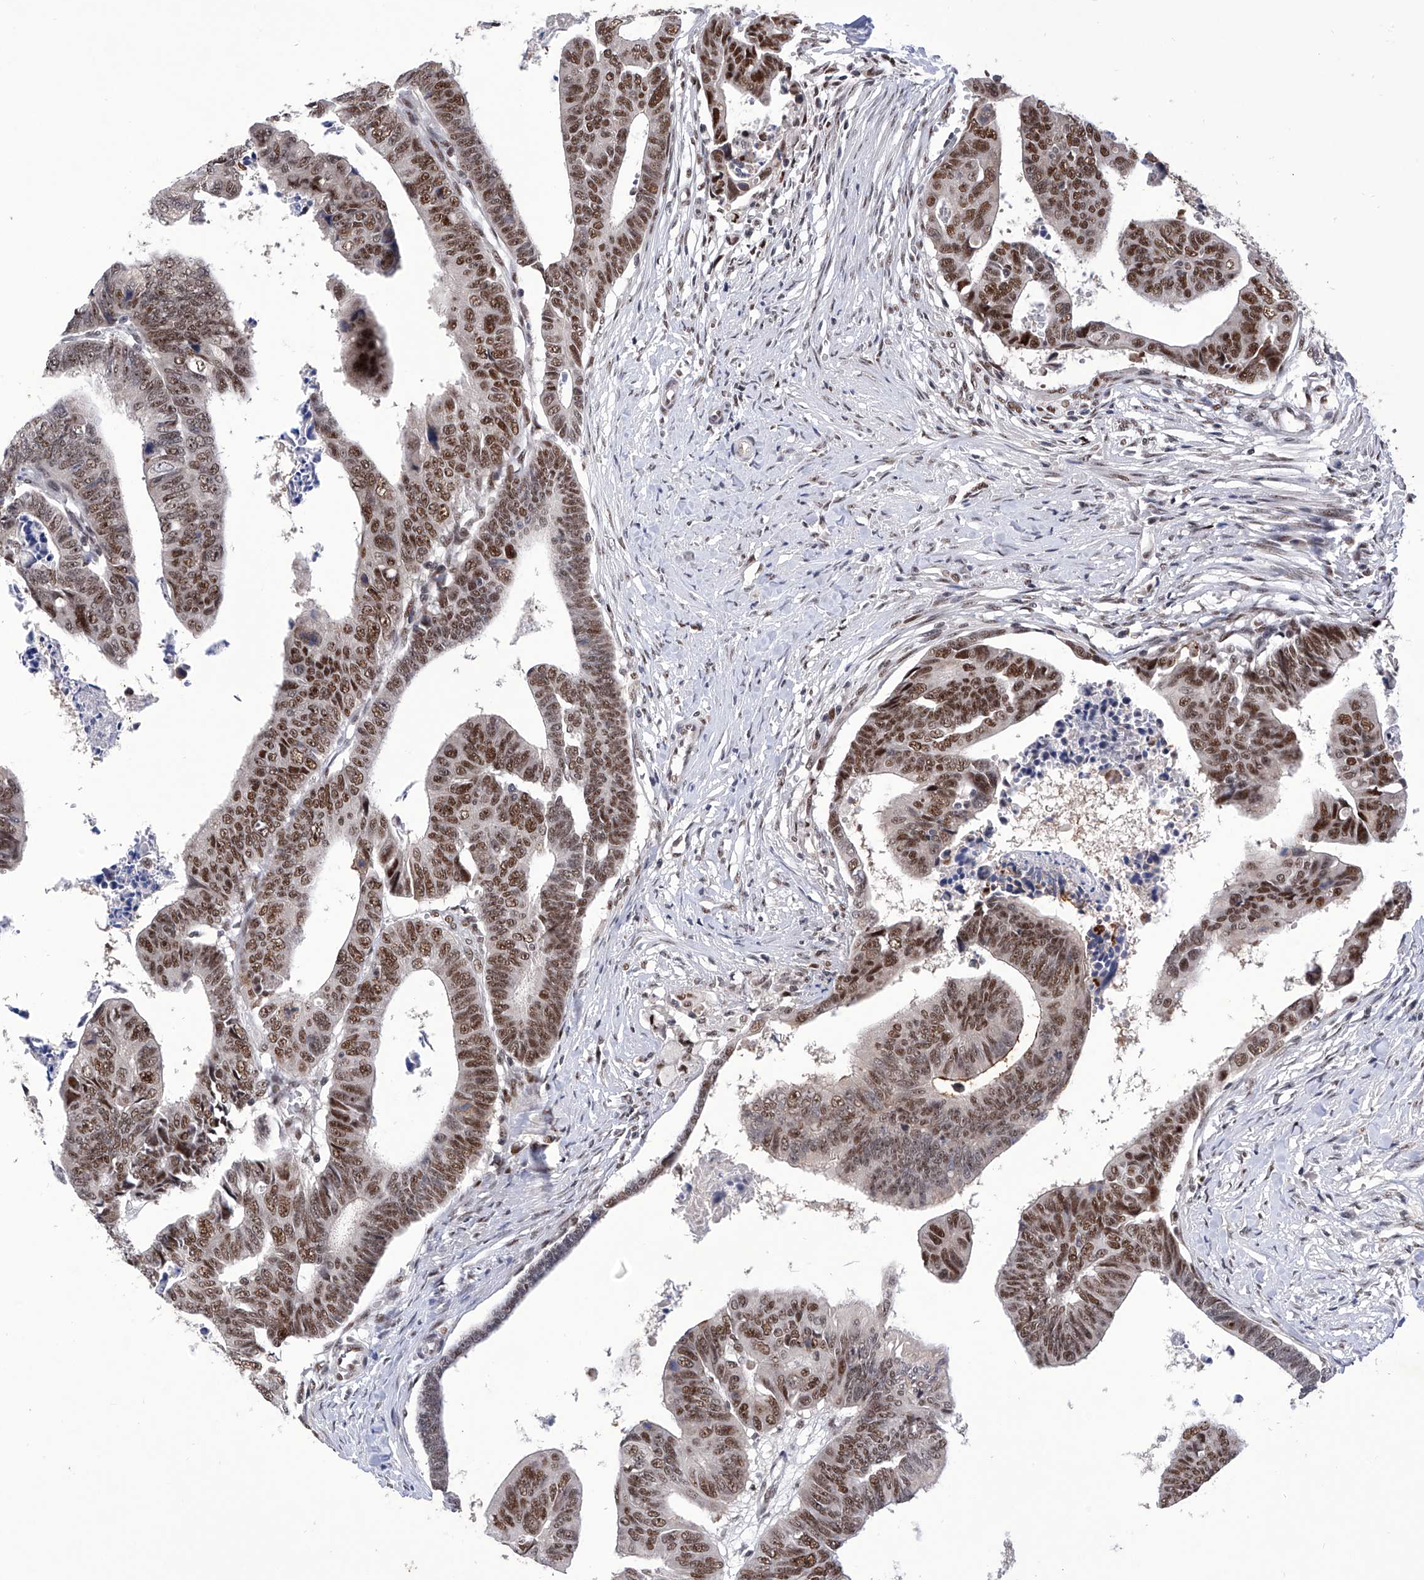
{"staining": {"intensity": "moderate", "quantity": ">75%", "location": "nuclear"}, "tissue": "colorectal cancer", "cell_type": "Tumor cells", "image_type": "cancer", "snomed": [{"axis": "morphology", "description": "Adenocarcinoma, NOS"}, {"axis": "topography", "description": "Rectum"}], "caption": "Moderate nuclear staining is seen in approximately >75% of tumor cells in colorectal cancer (adenocarcinoma). (Brightfield microscopy of DAB IHC at high magnification).", "gene": "RAD54L", "patient": {"sex": "female", "age": 65}}